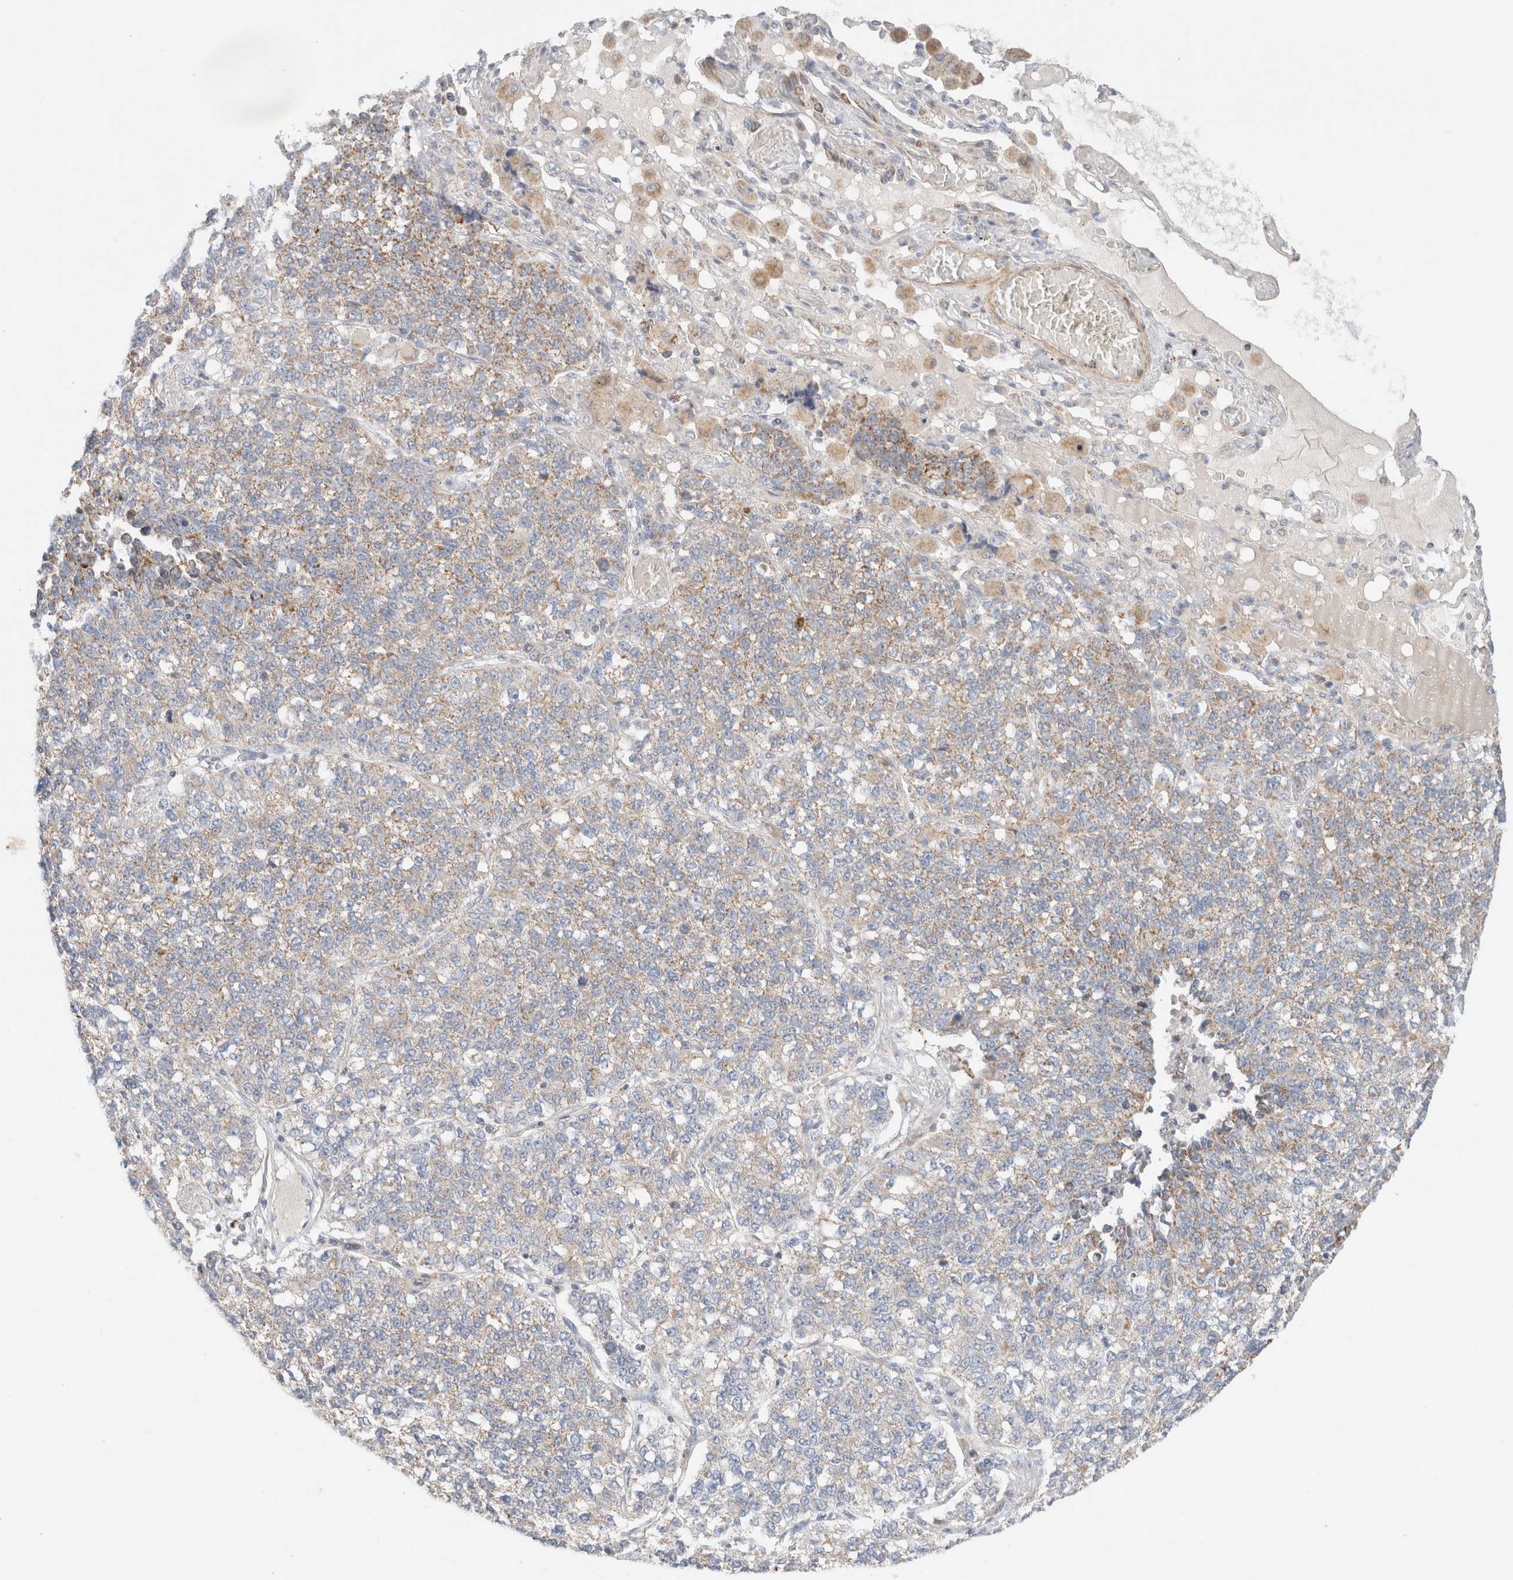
{"staining": {"intensity": "weak", "quantity": "25%-75%", "location": "cytoplasmic/membranous"}, "tissue": "lung cancer", "cell_type": "Tumor cells", "image_type": "cancer", "snomed": [{"axis": "morphology", "description": "Adenocarcinoma, NOS"}, {"axis": "topography", "description": "Lung"}], "caption": "Weak cytoplasmic/membranous staining for a protein is seen in about 25%-75% of tumor cells of lung cancer using immunohistochemistry.", "gene": "MRM3", "patient": {"sex": "male", "age": 49}}